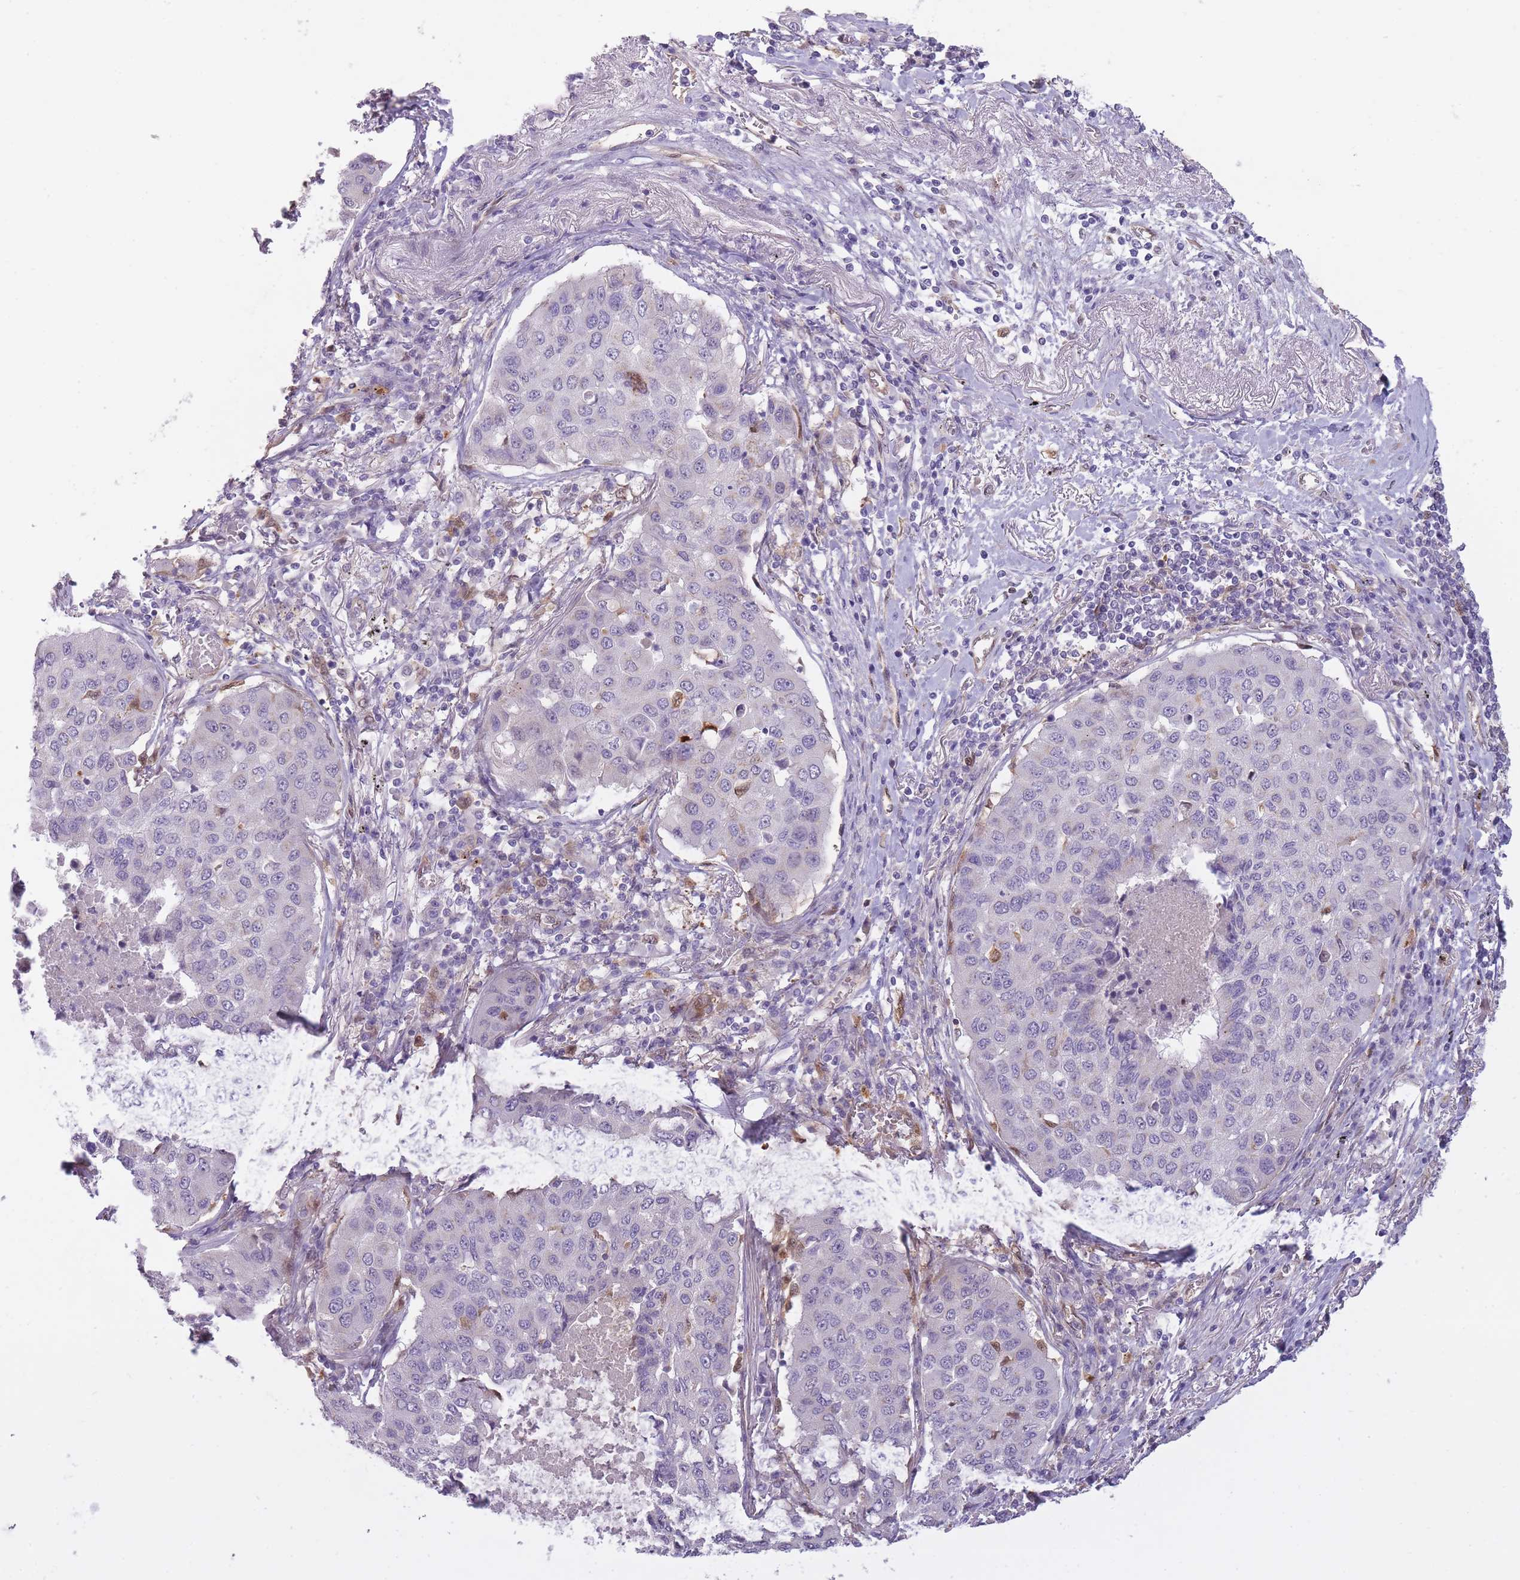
{"staining": {"intensity": "negative", "quantity": "none", "location": "none"}, "tissue": "lung cancer", "cell_type": "Tumor cells", "image_type": "cancer", "snomed": [{"axis": "morphology", "description": "Squamous cell carcinoma, NOS"}, {"axis": "topography", "description": "Lung"}], "caption": "Lung squamous cell carcinoma was stained to show a protein in brown. There is no significant expression in tumor cells.", "gene": "LGALS9", "patient": {"sex": "male", "age": 74}}